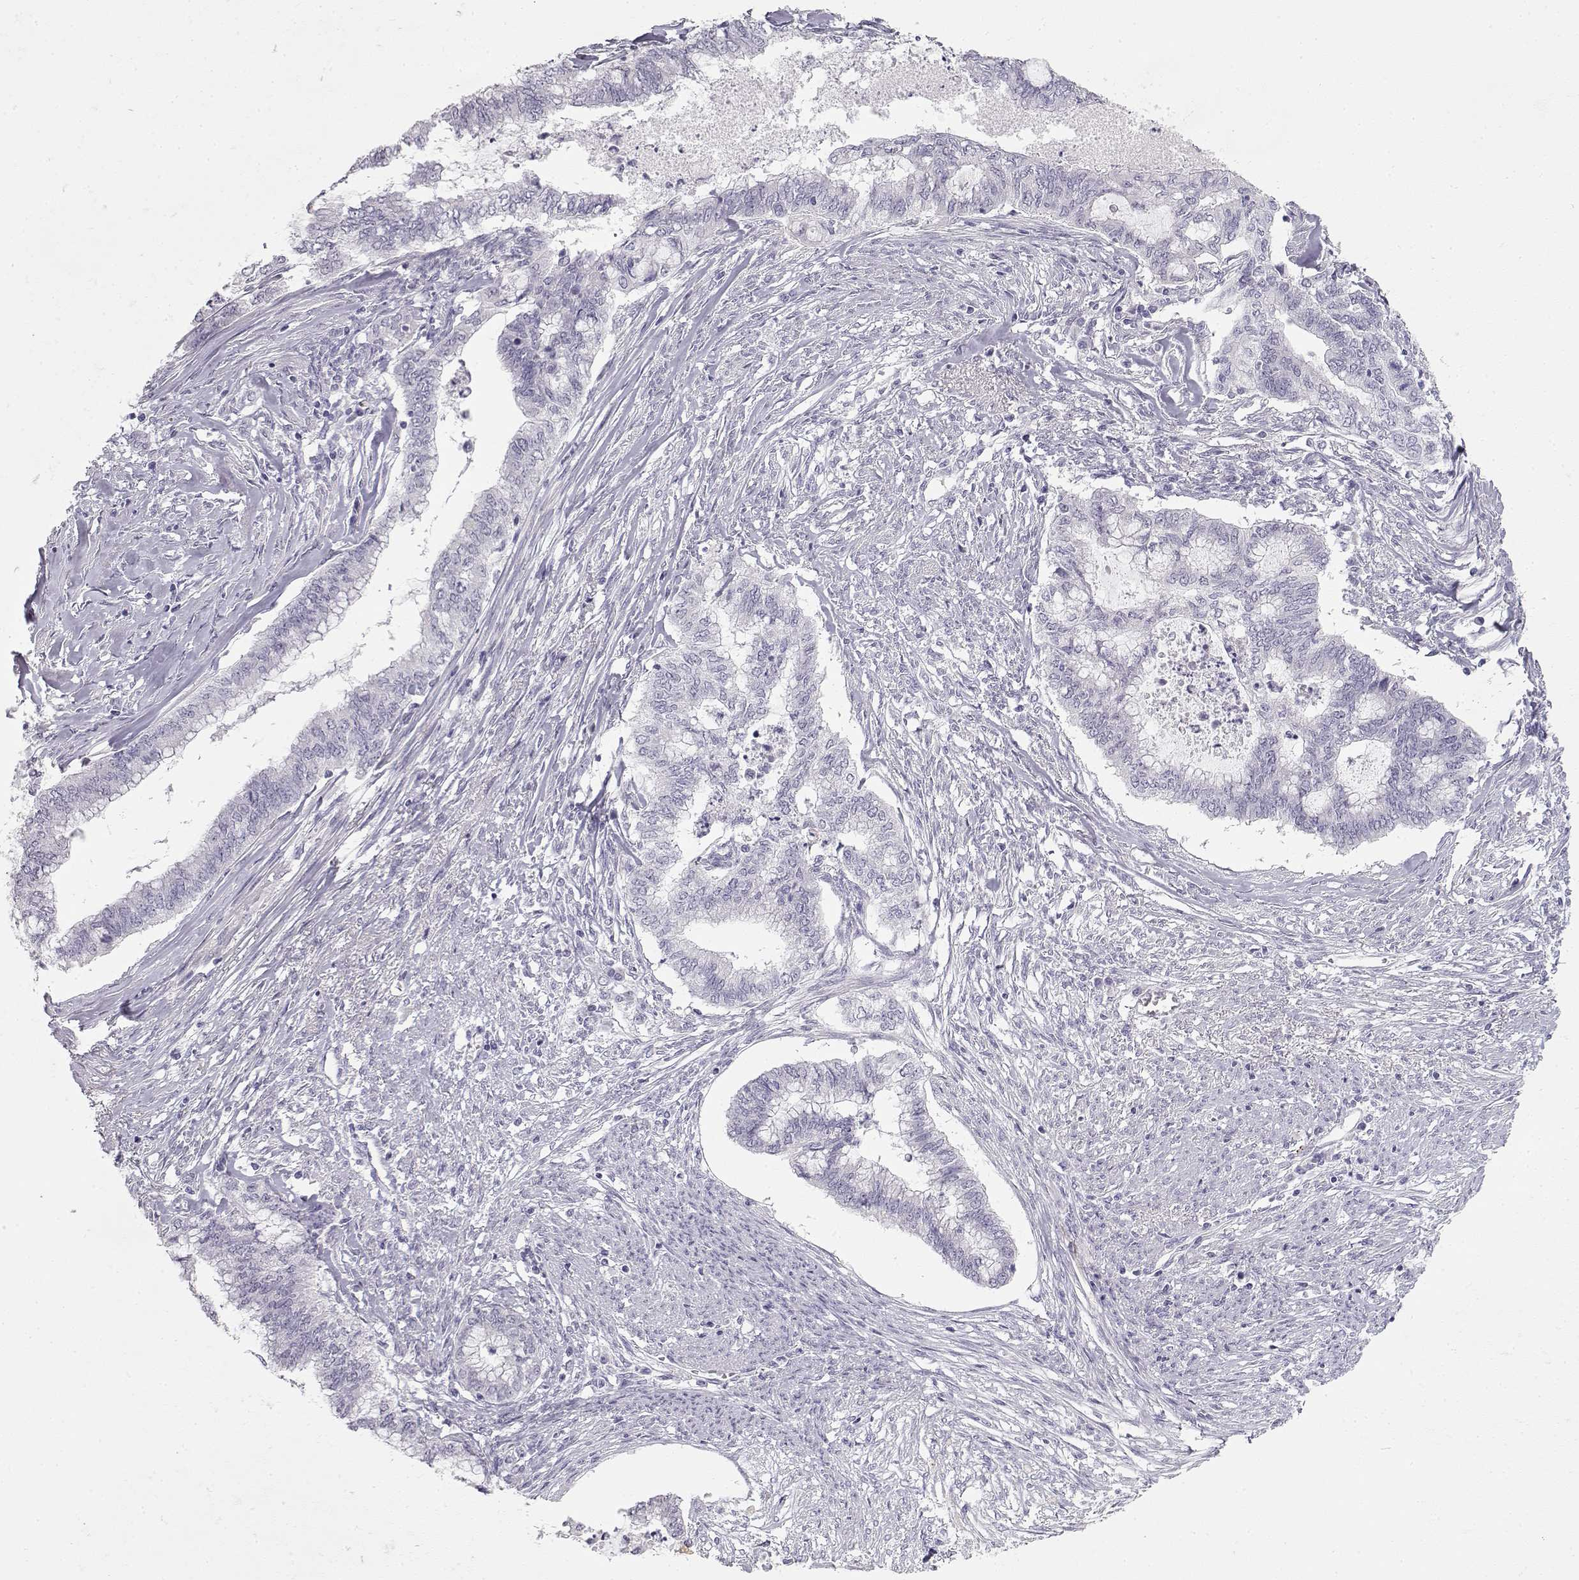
{"staining": {"intensity": "negative", "quantity": "none", "location": "none"}, "tissue": "endometrial cancer", "cell_type": "Tumor cells", "image_type": "cancer", "snomed": [{"axis": "morphology", "description": "Adenocarcinoma, NOS"}, {"axis": "topography", "description": "Endometrium"}], "caption": "Human adenocarcinoma (endometrial) stained for a protein using IHC shows no positivity in tumor cells.", "gene": "NUTM1", "patient": {"sex": "female", "age": 79}}